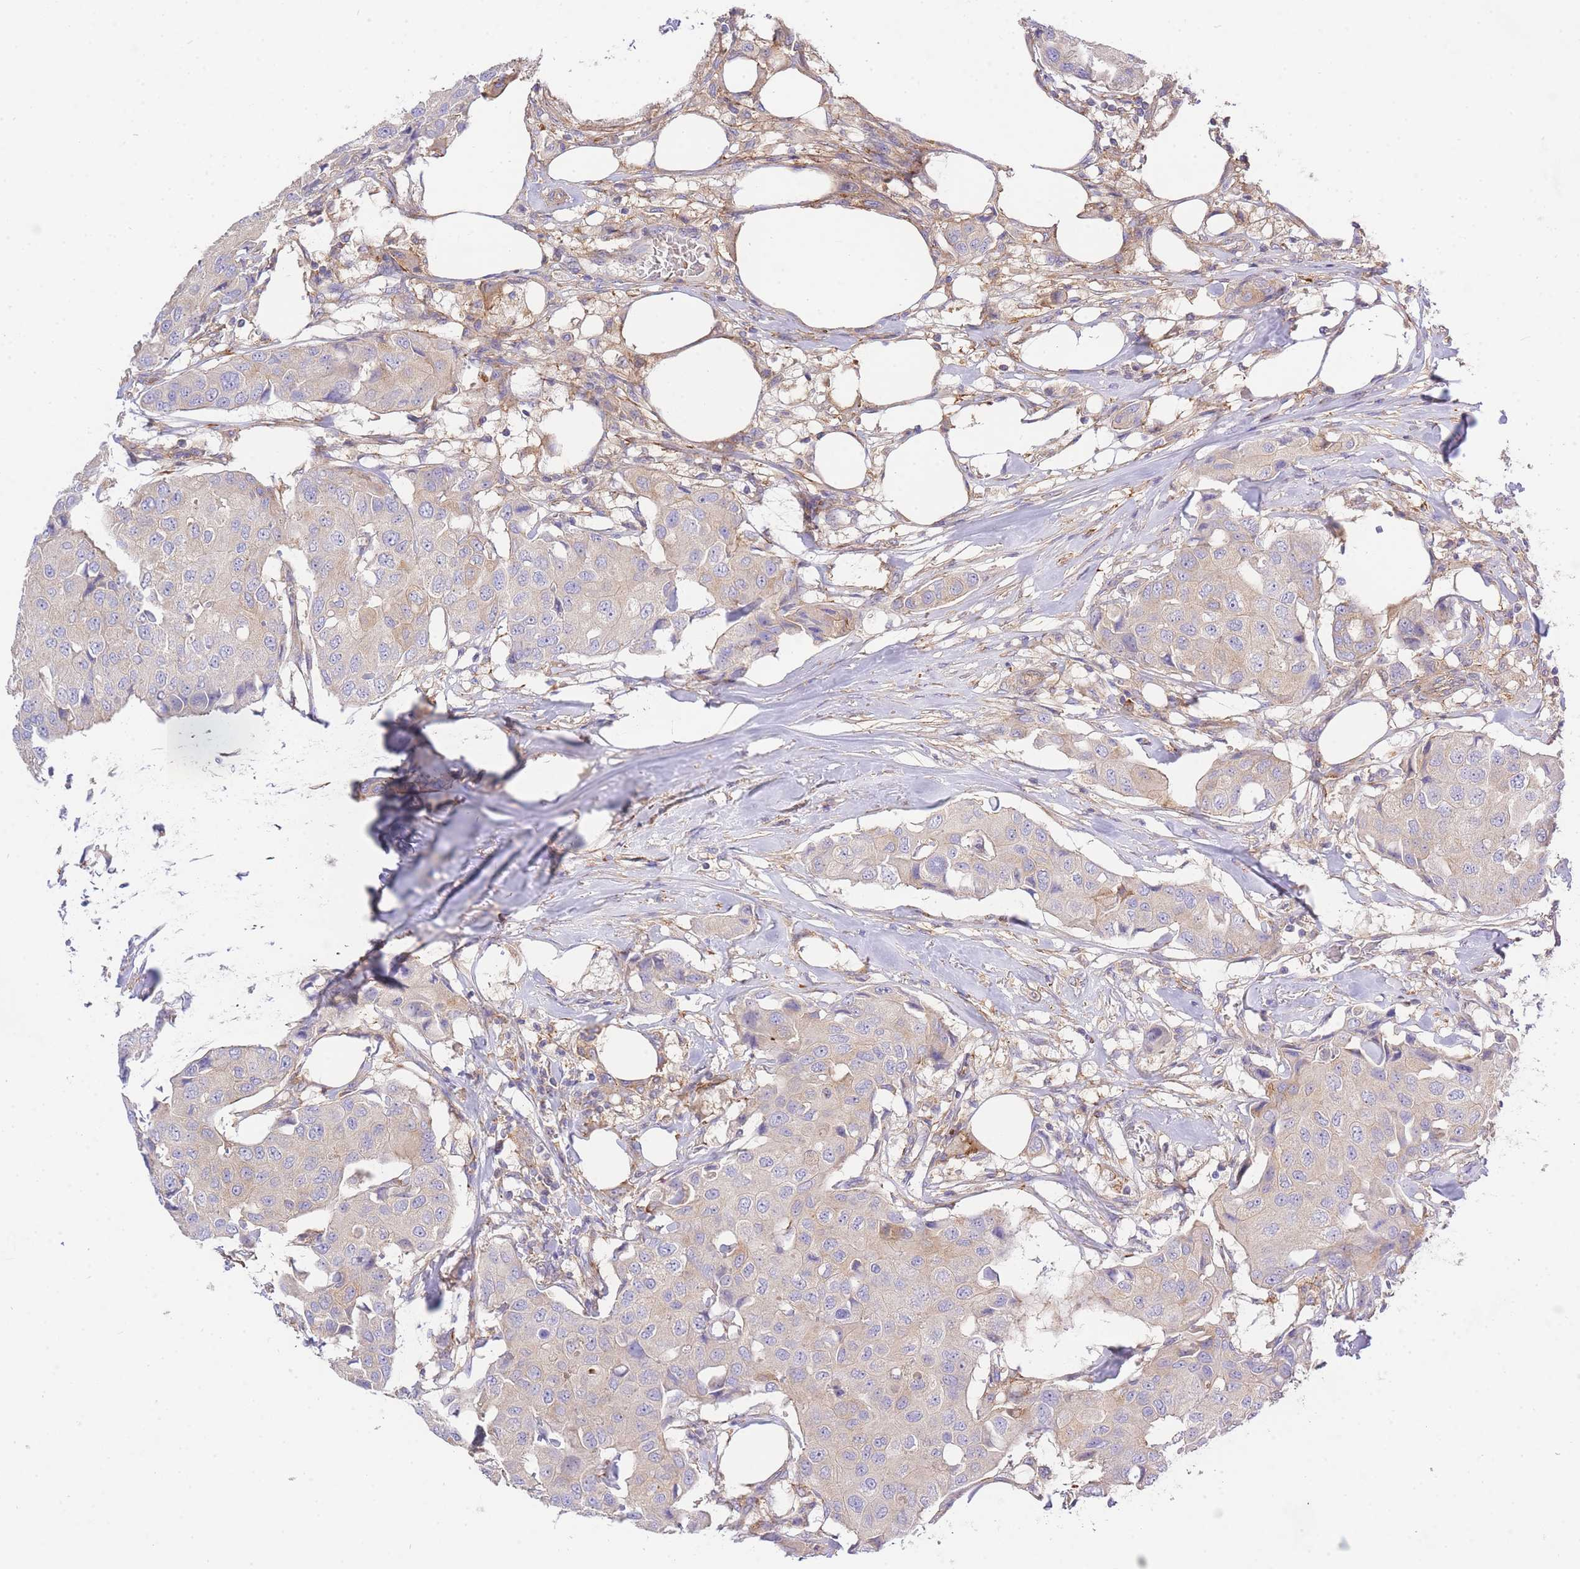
{"staining": {"intensity": "negative", "quantity": "none", "location": "none"}, "tissue": "breast cancer", "cell_type": "Tumor cells", "image_type": "cancer", "snomed": [{"axis": "morphology", "description": "Duct carcinoma"}, {"axis": "topography", "description": "Breast"}], "caption": "Immunohistochemistry micrograph of neoplastic tissue: human intraductal carcinoma (breast) stained with DAB (3,3'-diaminobenzidine) displays no significant protein positivity in tumor cells.", "gene": "INSYN2B", "patient": {"sex": "female", "age": 80}}